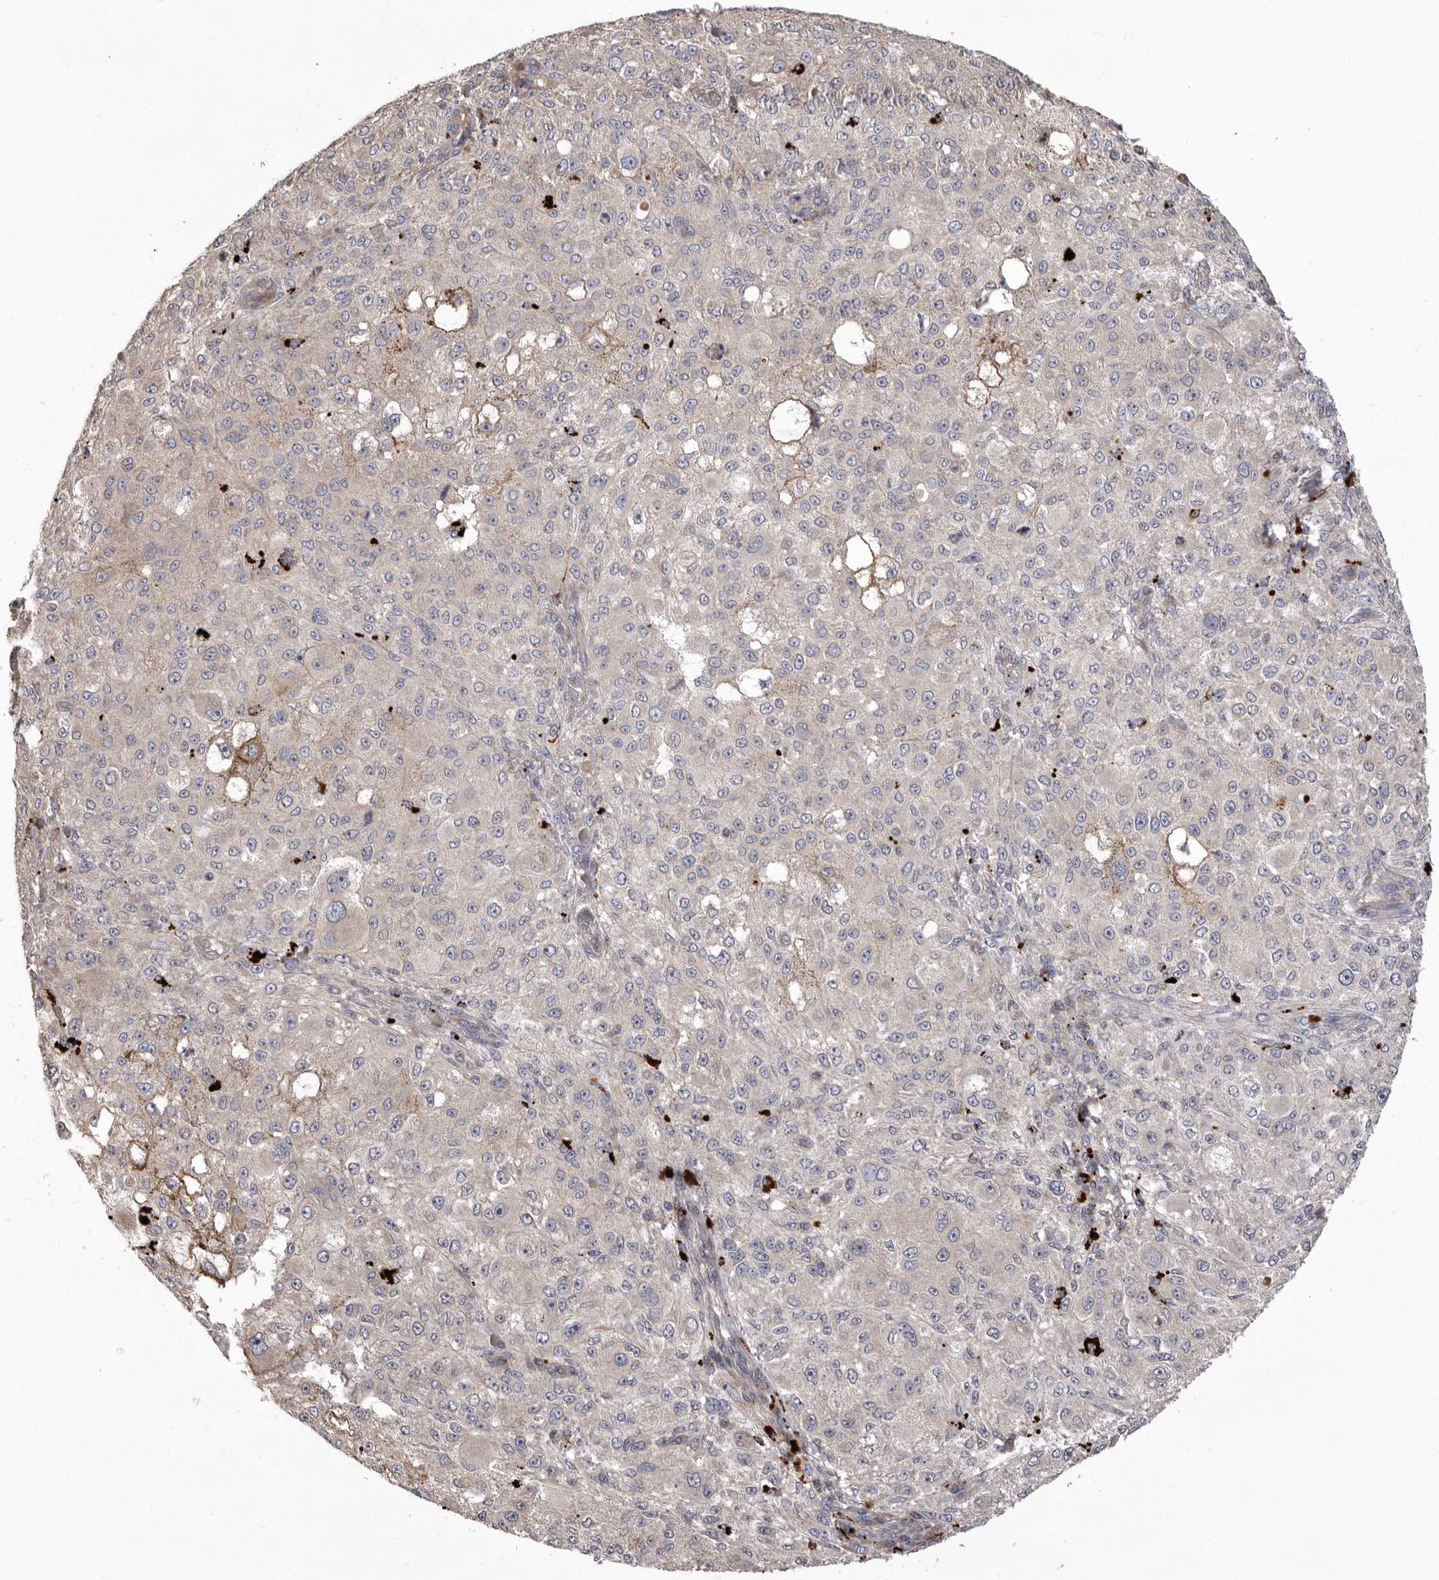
{"staining": {"intensity": "weak", "quantity": "<25%", "location": "cytoplasmic/membranous"}, "tissue": "melanoma", "cell_type": "Tumor cells", "image_type": "cancer", "snomed": [{"axis": "morphology", "description": "Necrosis, NOS"}, {"axis": "morphology", "description": "Malignant melanoma, NOS"}, {"axis": "topography", "description": "Skin"}], "caption": "A histopathology image of melanoma stained for a protein displays no brown staining in tumor cells.", "gene": "WDR47", "patient": {"sex": "female", "age": 87}}